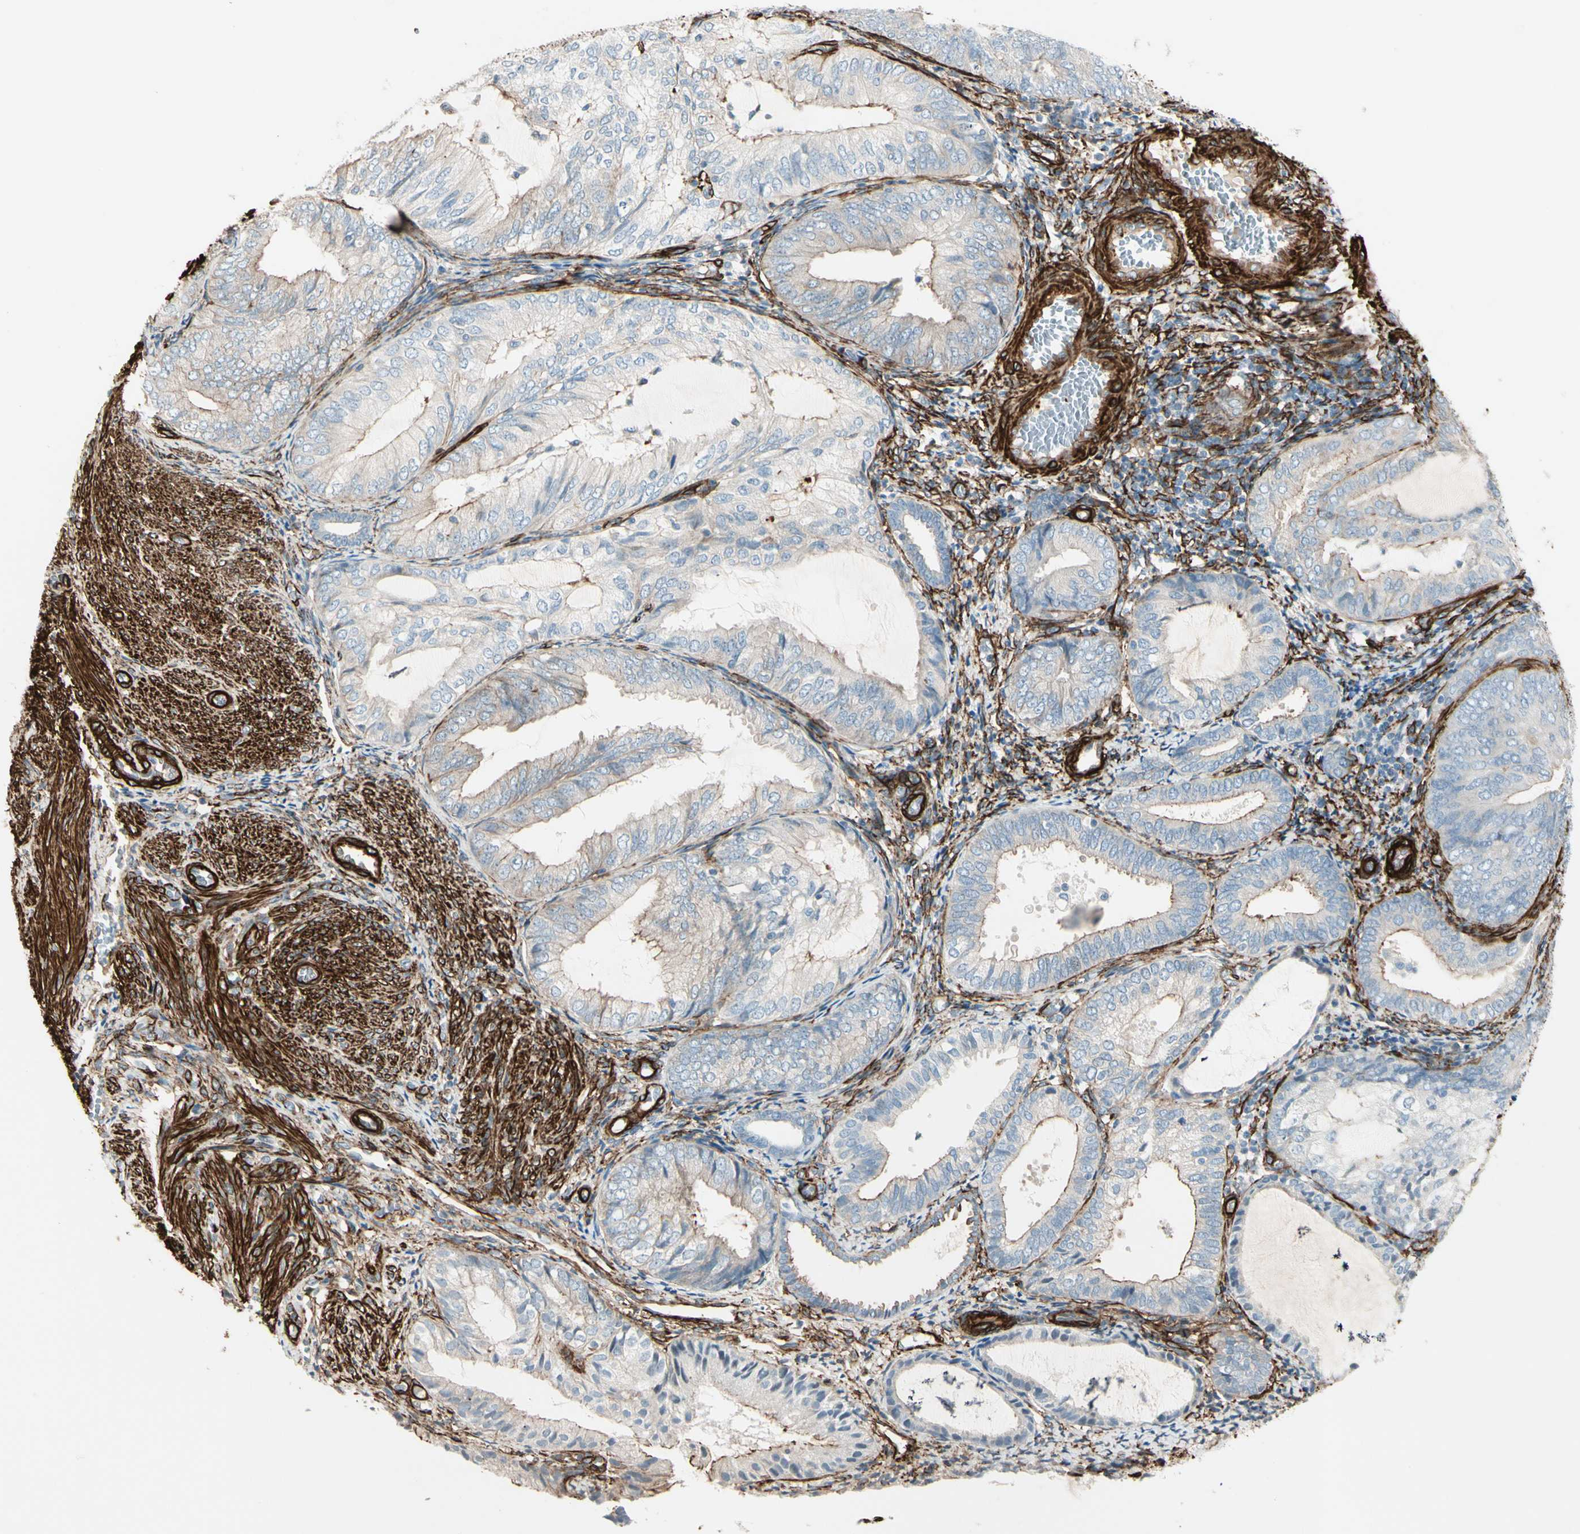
{"staining": {"intensity": "weak", "quantity": "25%-75%", "location": "cytoplasmic/membranous"}, "tissue": "endometrial cancer", "cell_type": "Tumor cells", "image_type": "cancer", "snomed": [{"axis": "morphology", "description": "Adenocarcinoma, NOS"}, {"axis": "topography", "description": "Endometrium"}], "caption": "Human endometrial adenocarcinoma stained with a protein marker displays weak staining in tumor cells.", "gene": "CALD1", "patient": {"sex": "female", "age": 81}}